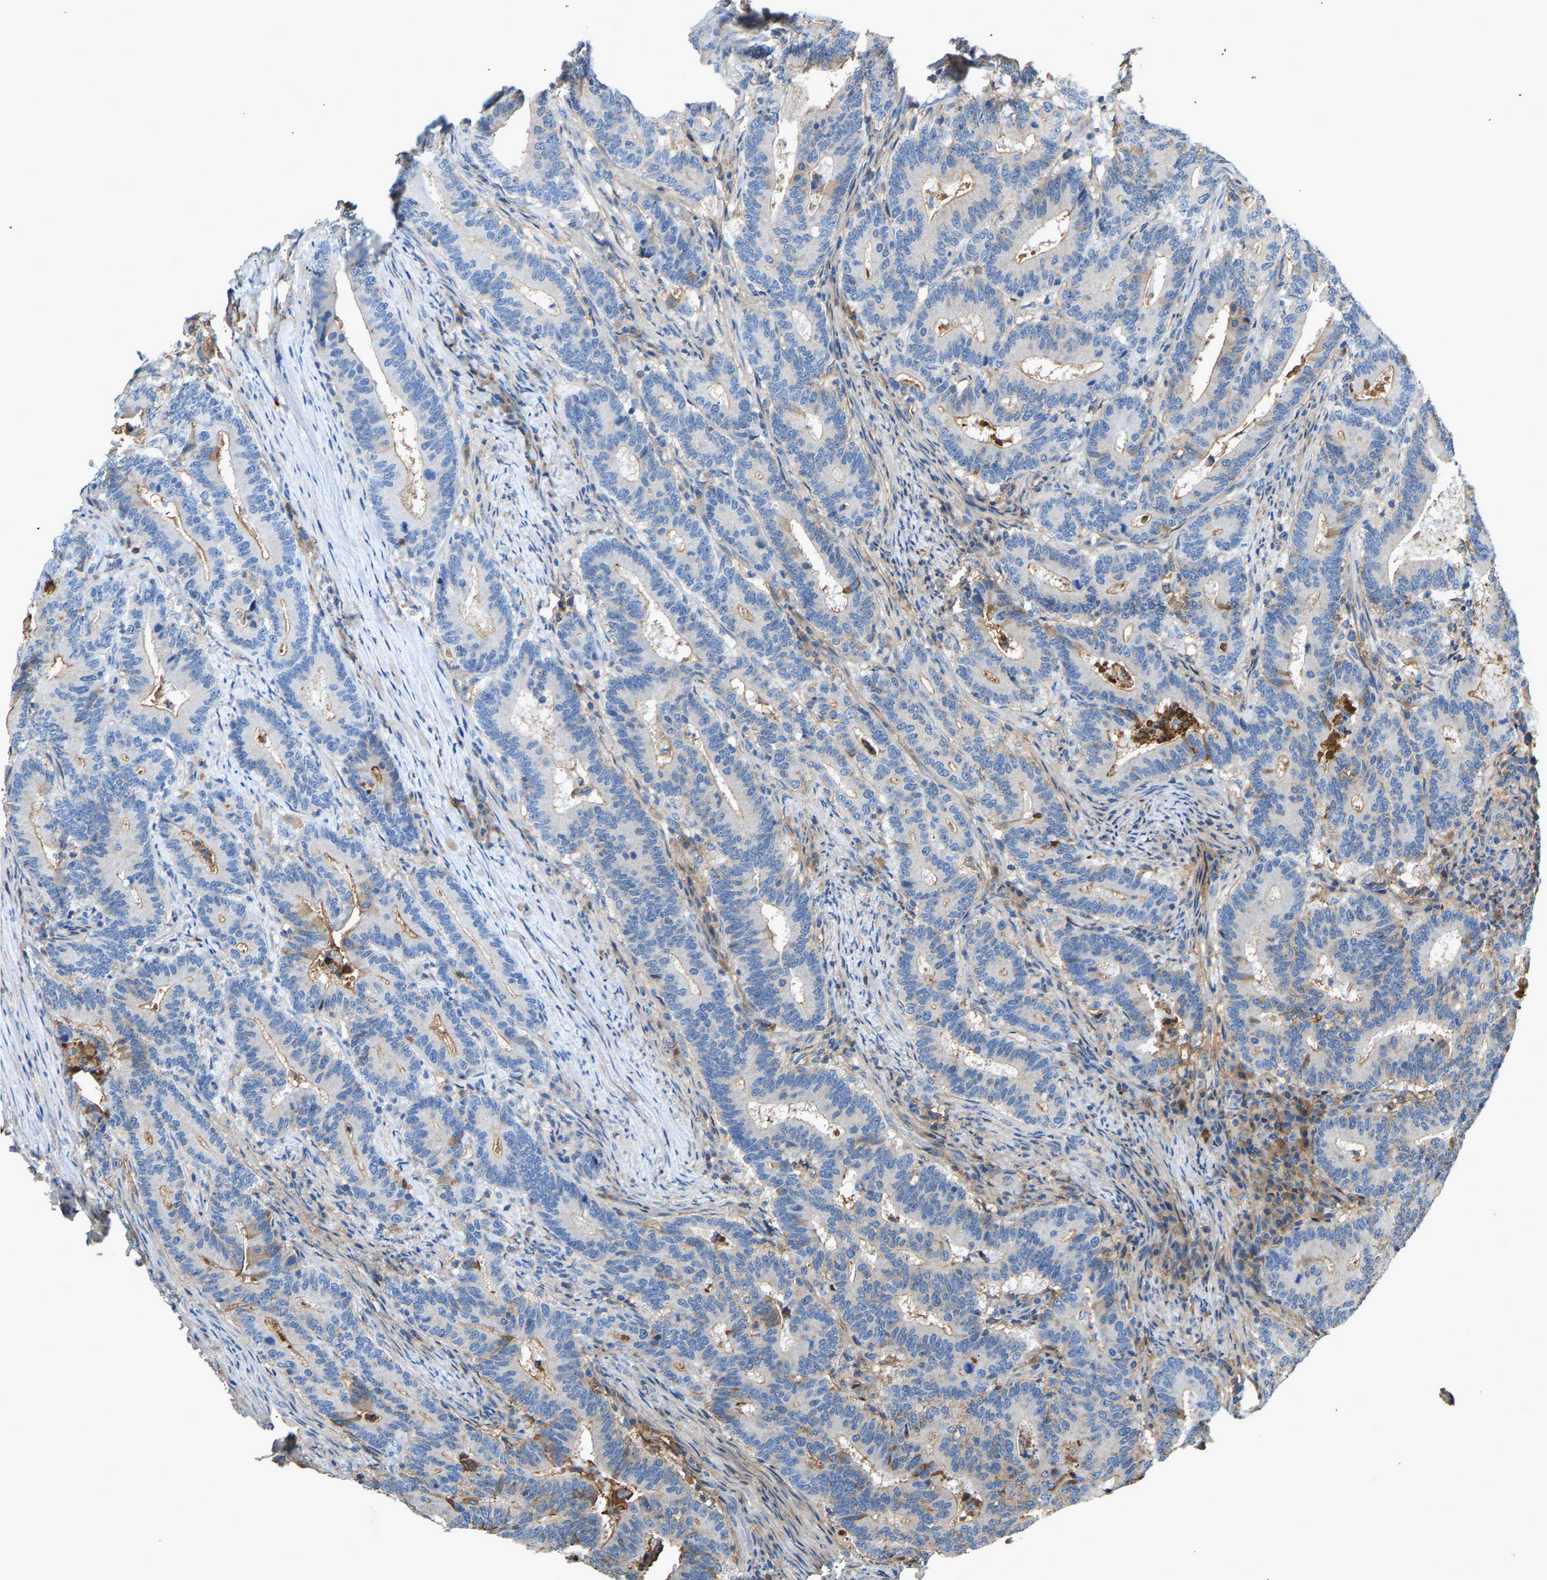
{"staining": {"intensity": "weak", "quantity": "<25%", "location": "cytoplasmic/membranous"}, "tissue": "colorectal cancer", "cell_type": "Tumor cells", "image_type": "cancer", "snomed": [{"axis": "morphology", "description": "Adenocarcinoma, NOS"}, {"axis": "topography", "description": "Colon"}], "caption": "This is a histopathology image of IHC staining of colorectal adenocarcinoma, which shows no expression in tumor cells.", "gene": "STC1", "patient": {"sex": "female", "age": 66}}